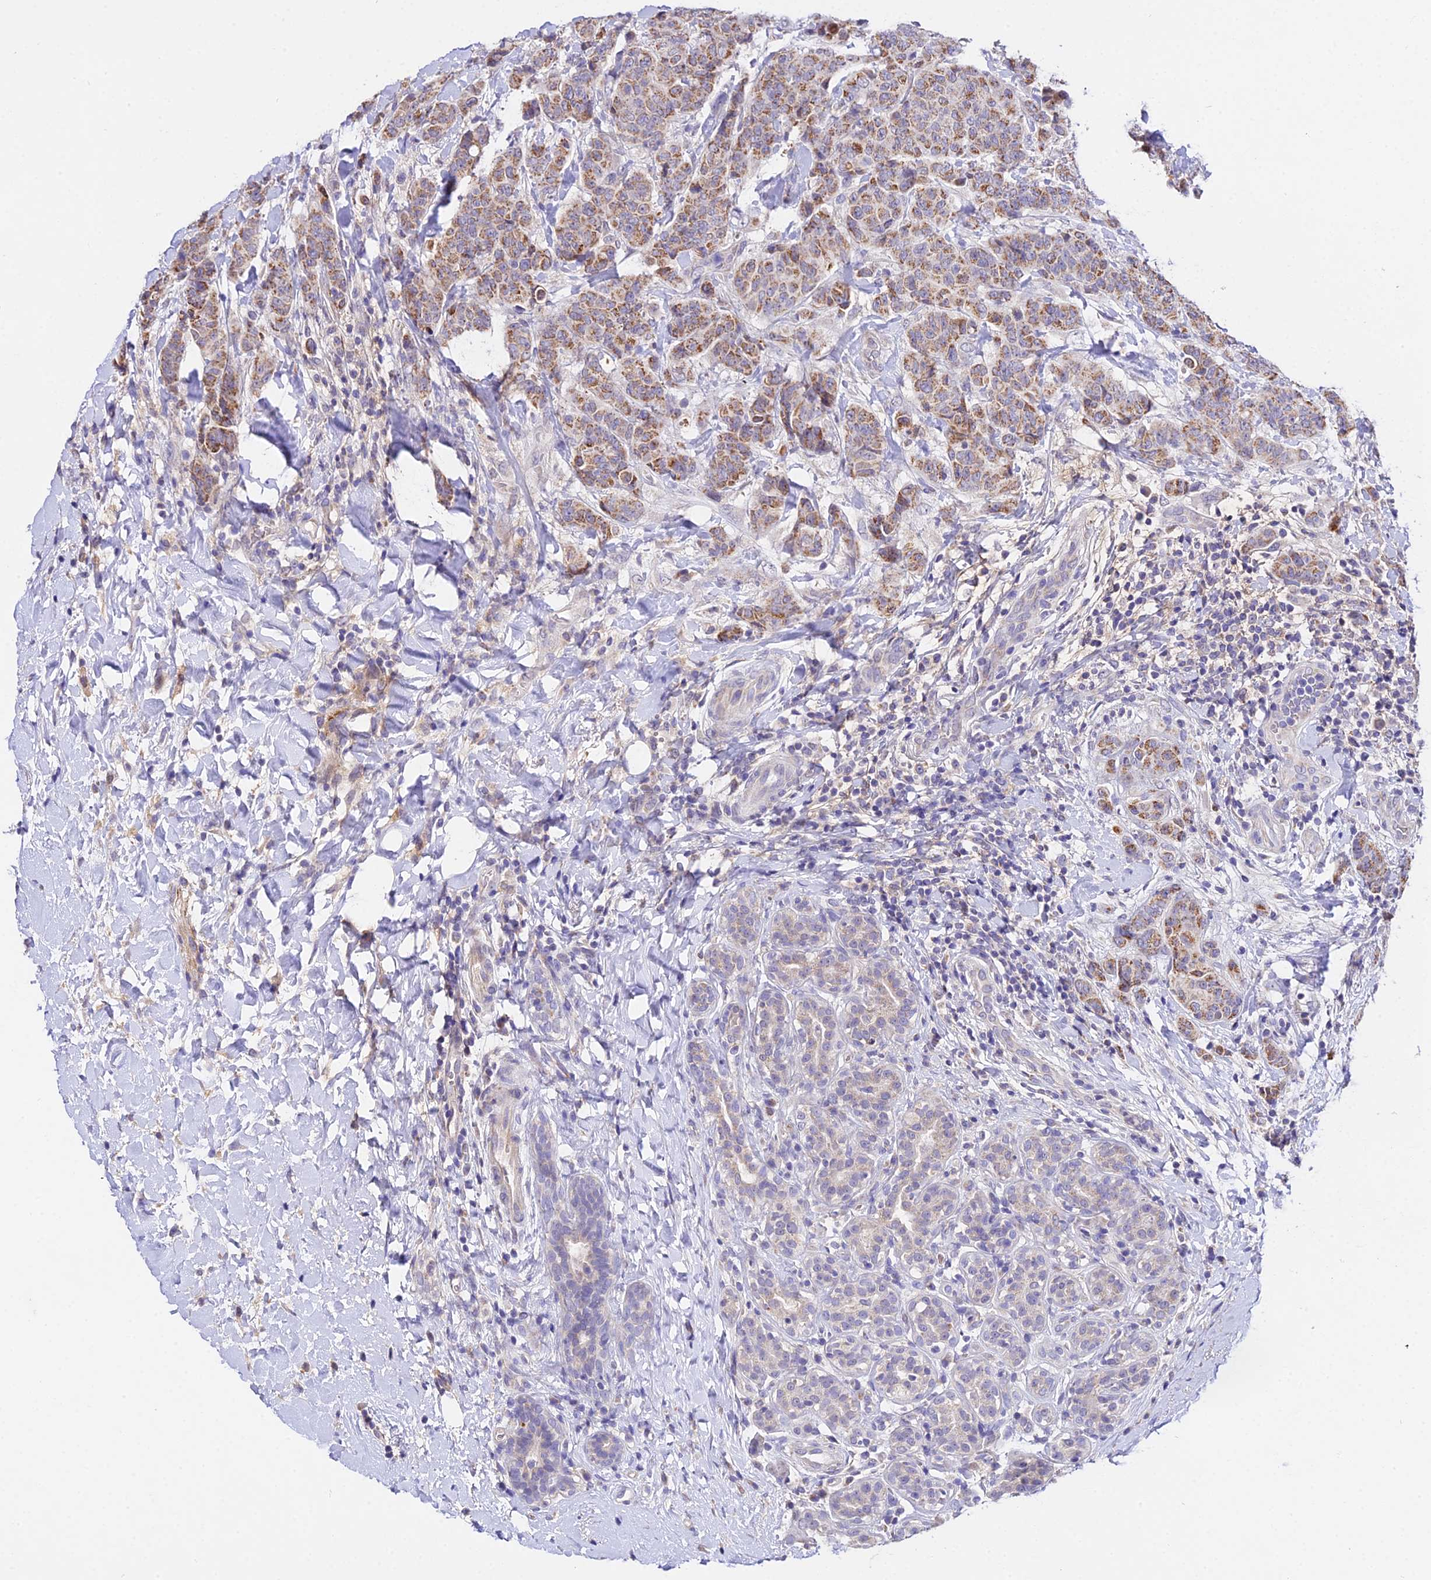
{"staining": {"intensity": "moderate", "quantity": ">75%", "location": "cytoplasmic/membranous"}, "tissue": "breast cancer", "cell_type": "Tumor cells", "image_type": "cancer", "snomed": [{"axis": "morphology", "description": "Duct carcinoma"}, {"axis": "topography", "description": "Breast"}], "caption": "Protein staining shows moderate cytoplasmic/membranous positivity in approximately >75% of tumor cells in breast cancer. The staining is performed using DAB brown chromogen to label protein expression. The nuclei are counter-stained blue using hematoxylin.", "gene": "WDR5B", "patient": {"sex": "female", "age": 40}}